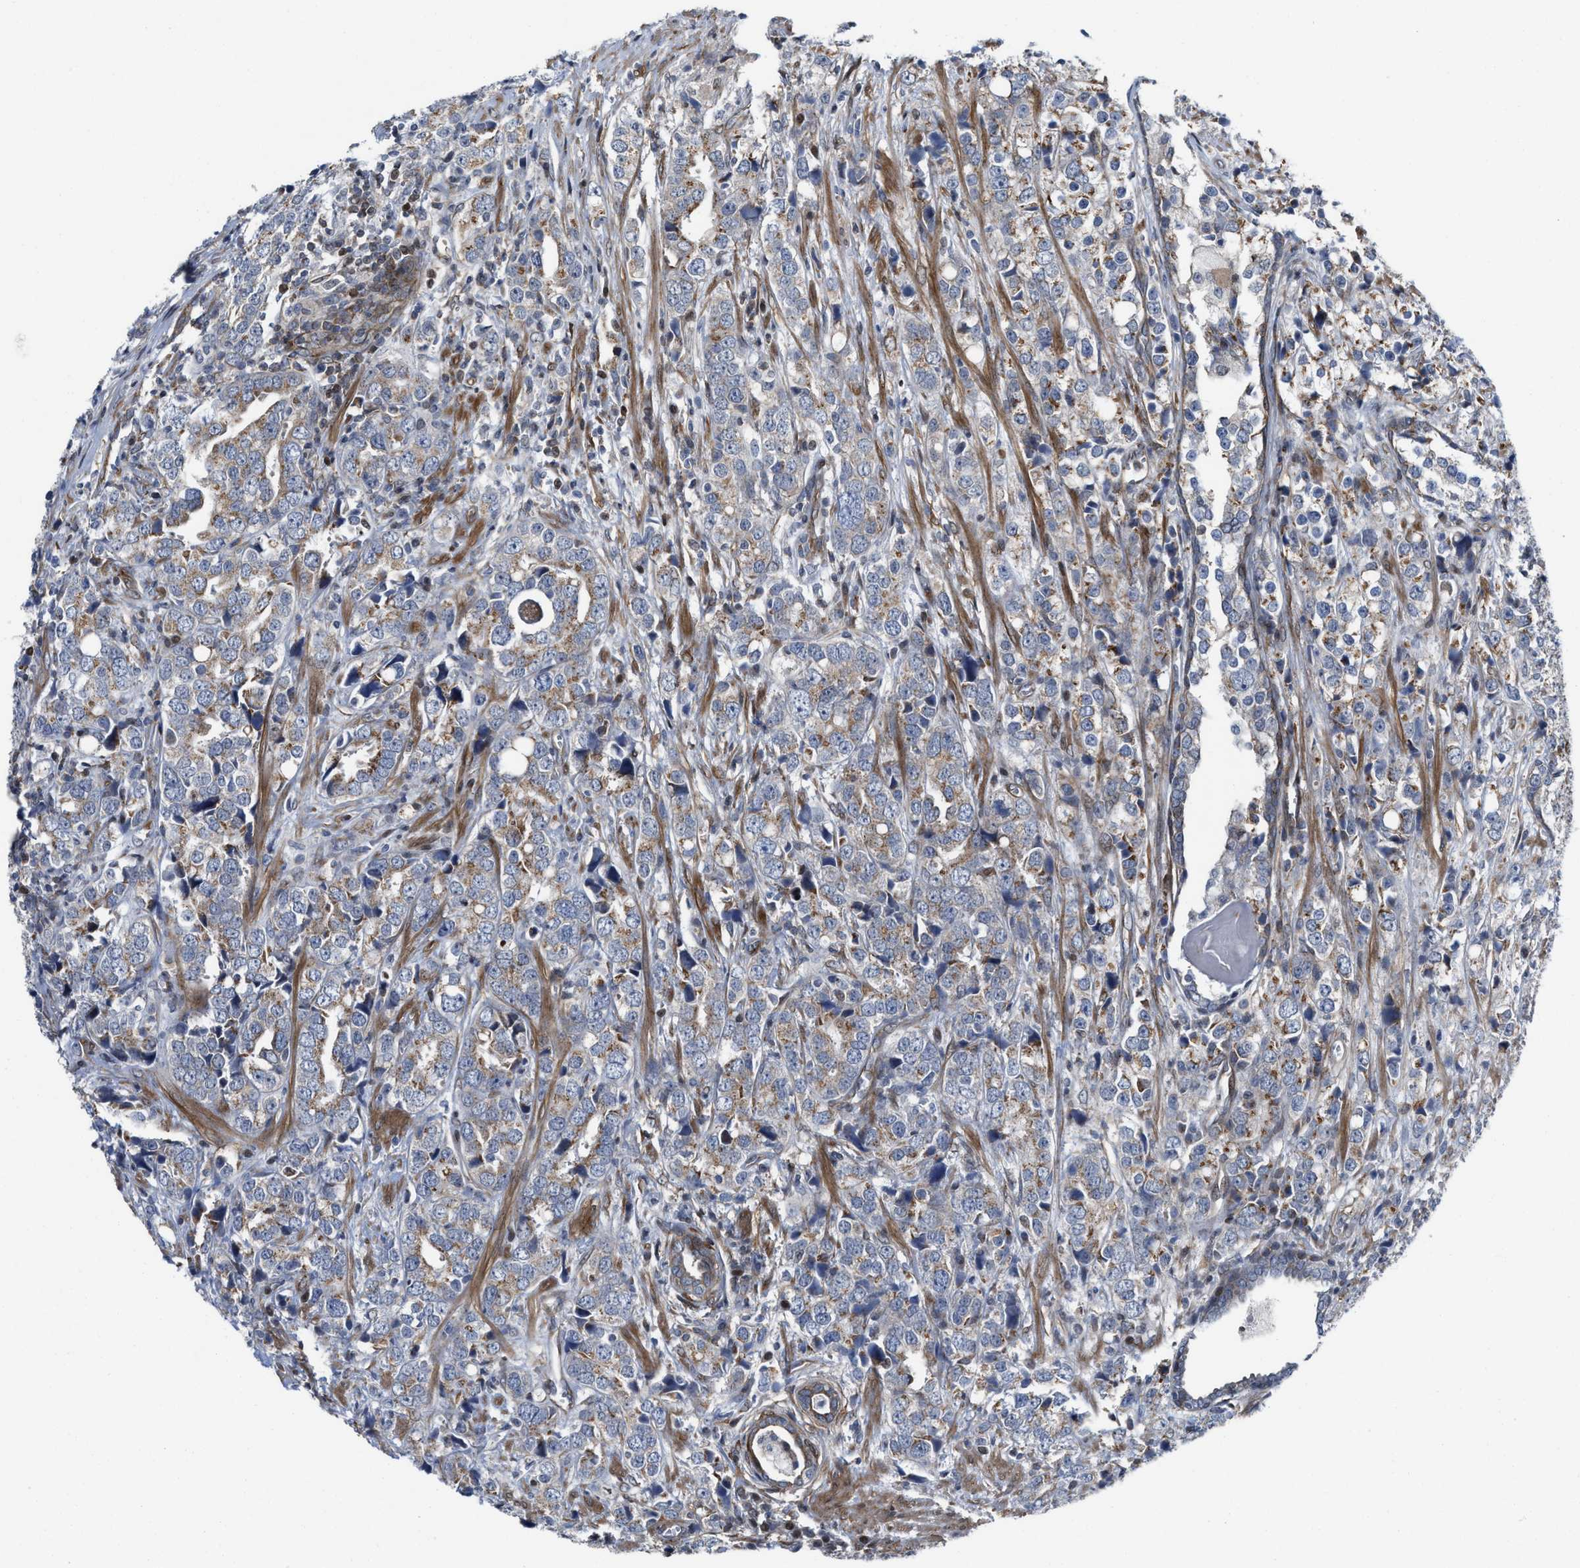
{"staining": {"intensity": "weak", "quantity": "25%-75%", "location": "cytoplasmic/membranous"}, "tissue": "prostate cancer", "cell_type": "Tumor cells", "image_type": "cancer", "snomed": [{"axis": "morphology", "description": "Adenocarcinoma, High grade"}, {"axis": "topography", "description": "Prostate"}], "caption": "A histopathology image of human prostate cancer (high-grade adenocarcinoma) stained for a protein displays weak cytoplasmic/membranous brown staining in tumor cells.", "gene": "TGFB1I1", "patient": {"sex": "male", "age": 71}}